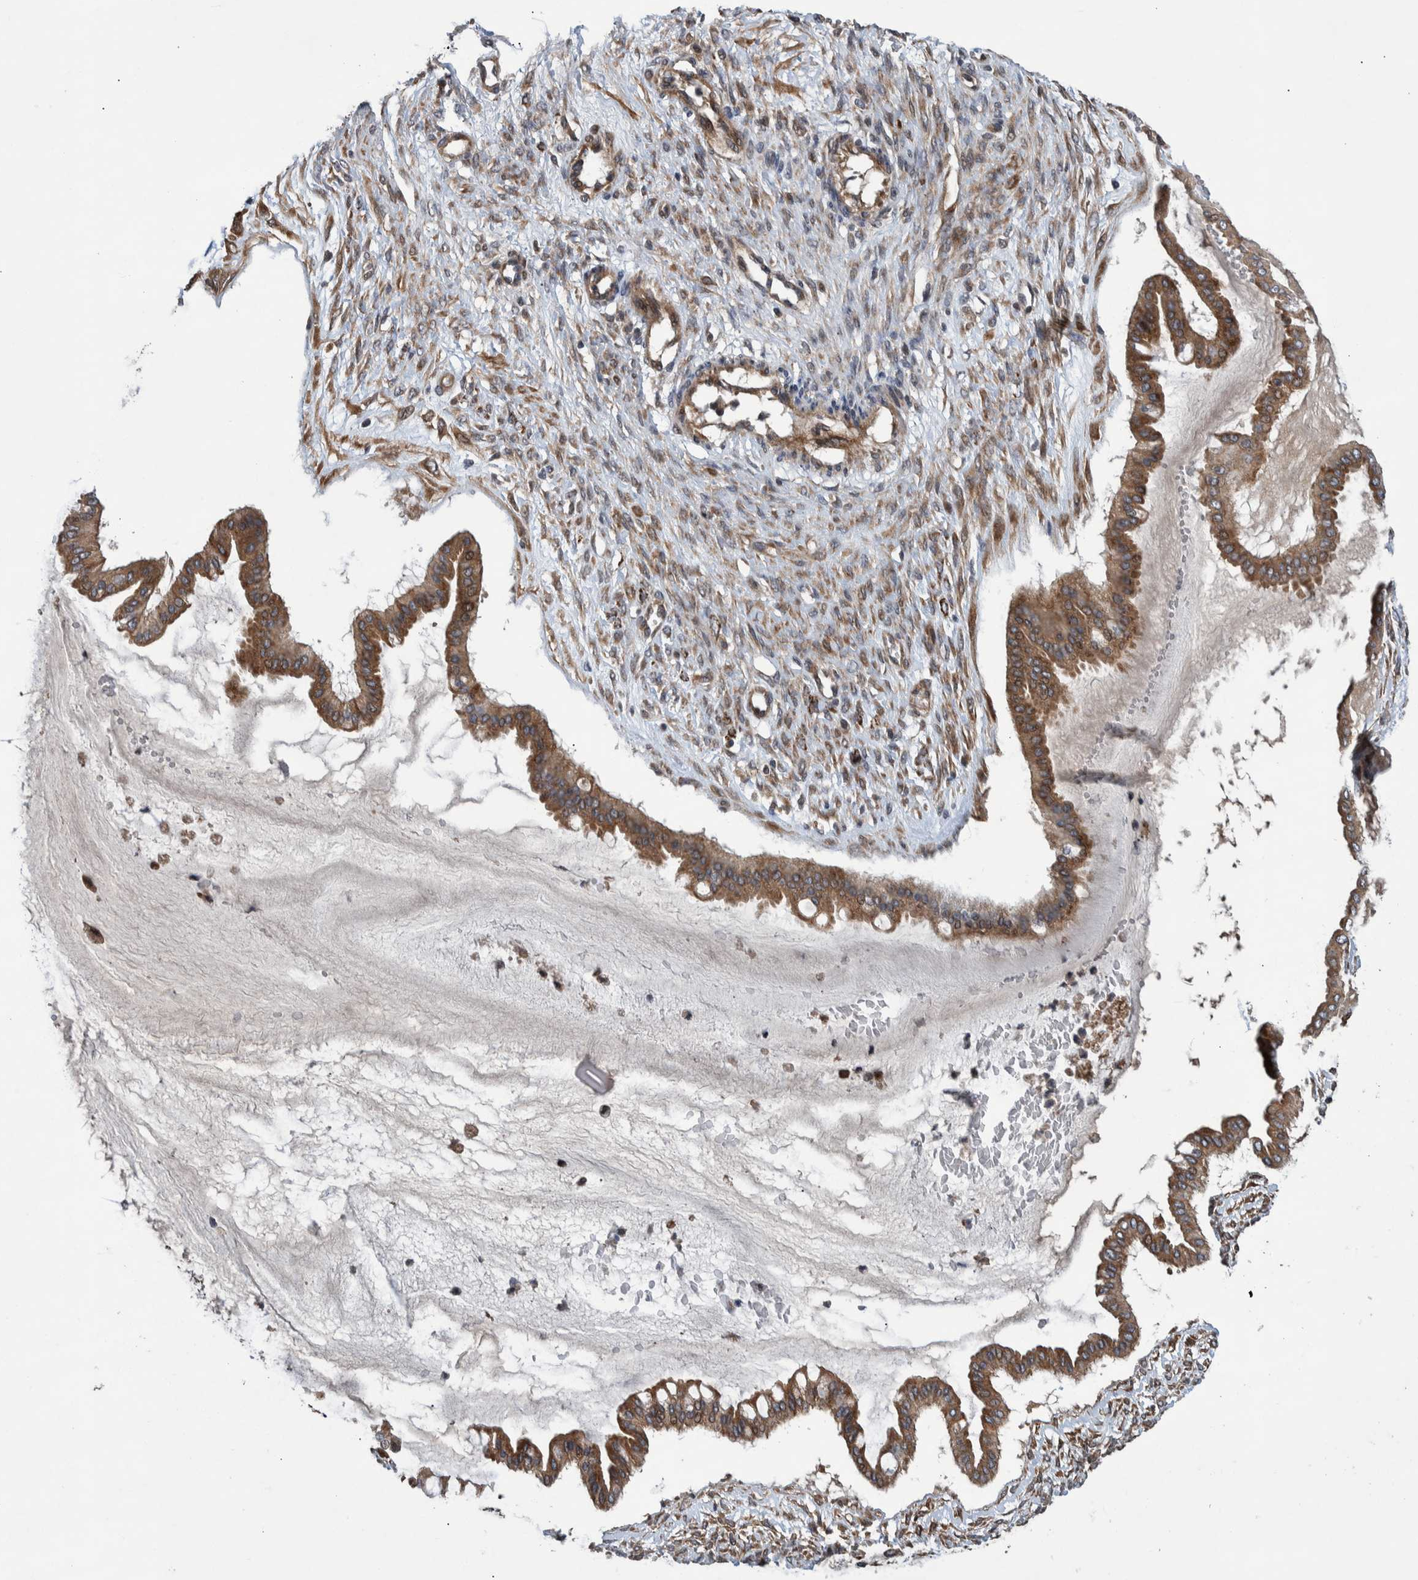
{"staining": {"intensity": "moderate", "quantity": ">75%", "location": "cytoplasmic/membranous"}, "tissue": "ovarian cancer", "cell_type": "Tumor cells", "image_type": "cancer", "snomed": [{"axis": "morphology", "description": "Cystadenocarcinoma, mucinous, NOS"}, {"axis": "topography", "description": "Ovary"}], "caption": "A medium amount of moderate cytoplasmic/membranous staining is identified in approximately >75% of tumor cells in mucinous cystadenocarcinoma (ovarian) tissue. The staining was performed using DAB to visualize the protein expression in brown, while the nuclei were stained in blue with hematoxylin (Magnification: 20x).", "gene": "B3GNTL1", "patient": {"sex": "female", "age": 73}}